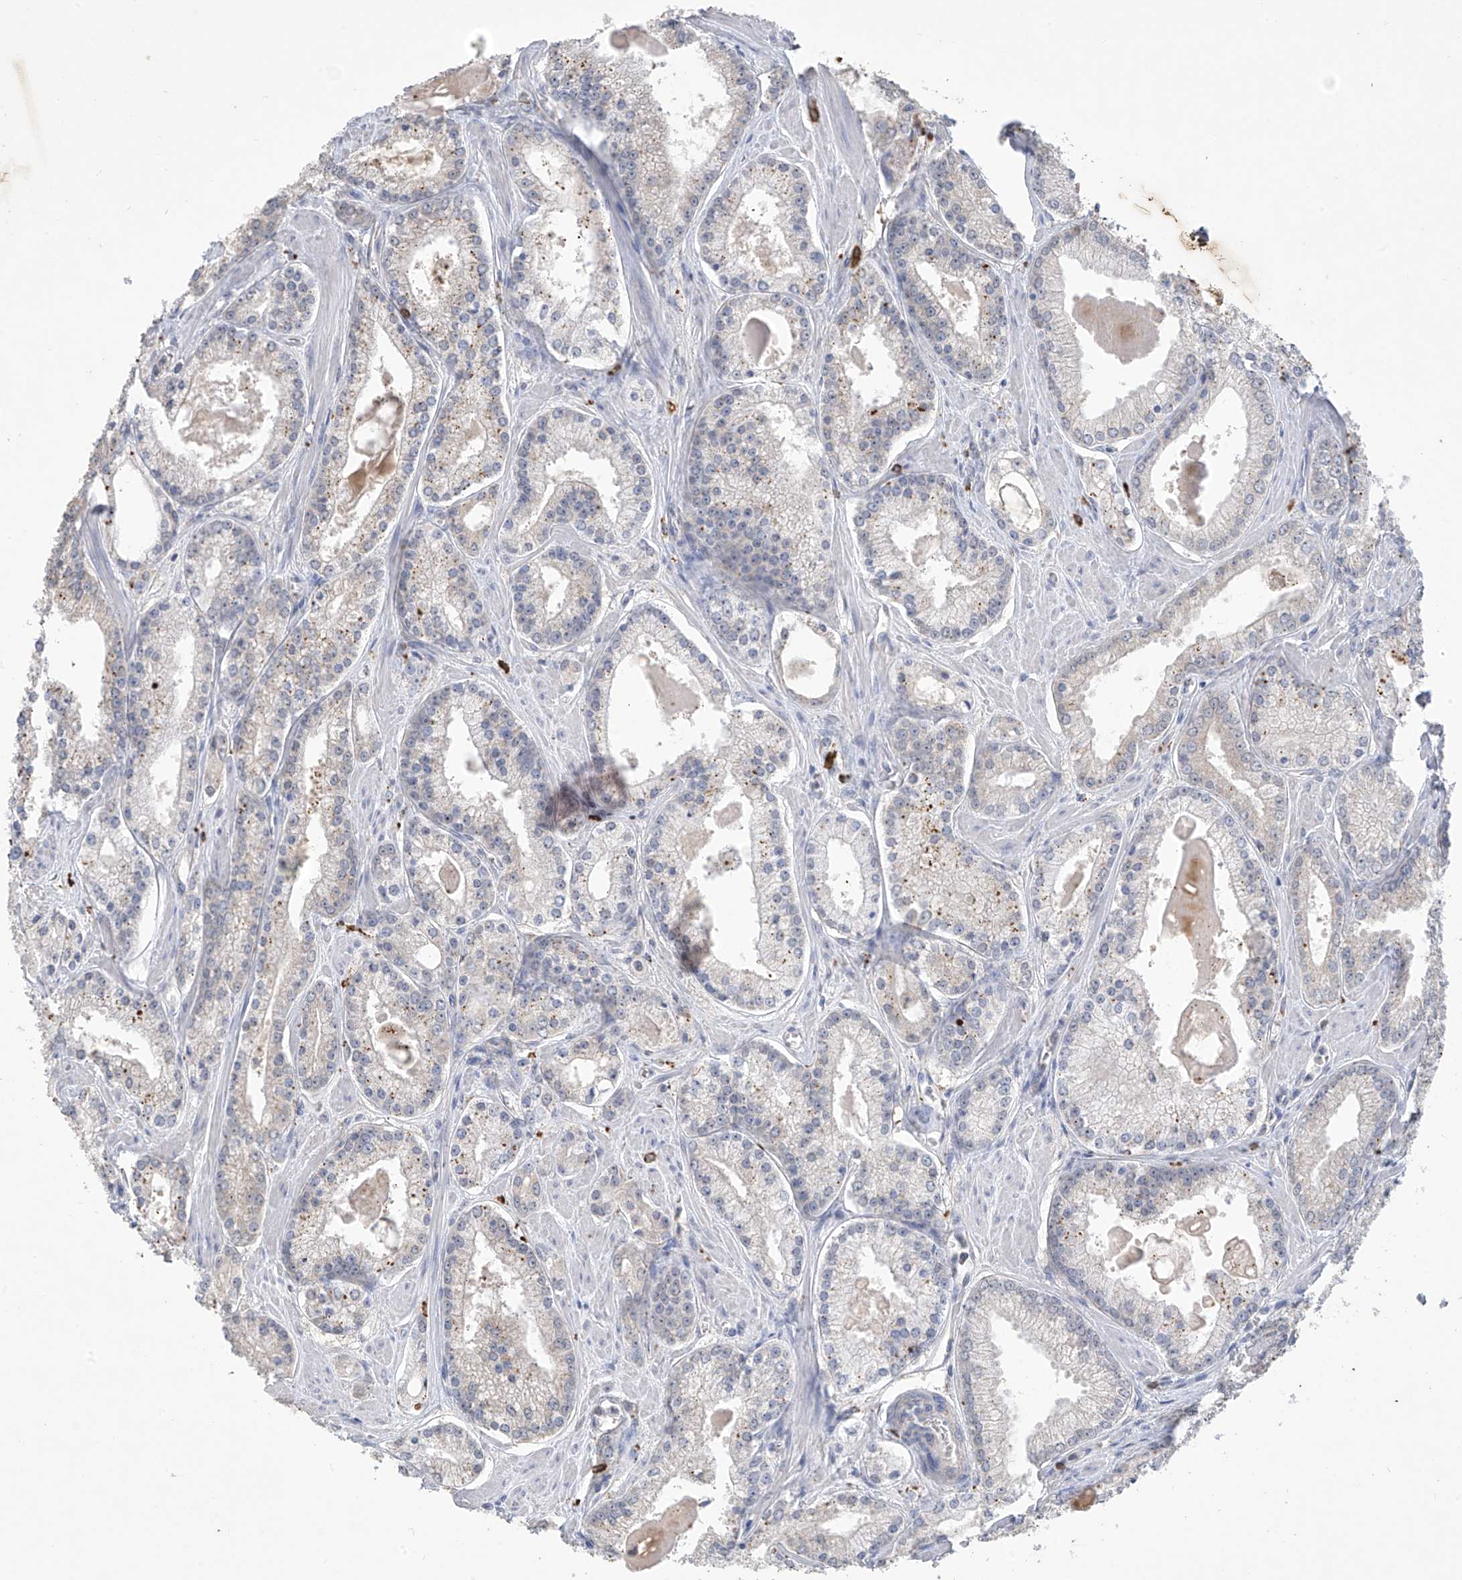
{"staining": {"intensity": "negative", "quantity": "none", "location": "none"}, "tissue": "prostate cancer", "cell_type": "Tumor cells", "image_type": "cancer", "snomed": [{"axis": "morphology", "description": "Adenocarcinoma, Low grade"}, {"axis": "topography", "description": "Prostate"}], "caption": "This is an immunohistochemistry histopathology image of human prostate low-grade adenocarcinoma. There is no positivity in tumor cells.", "gene": "OGT", "patient": {"sex": "male", "age": 54}}